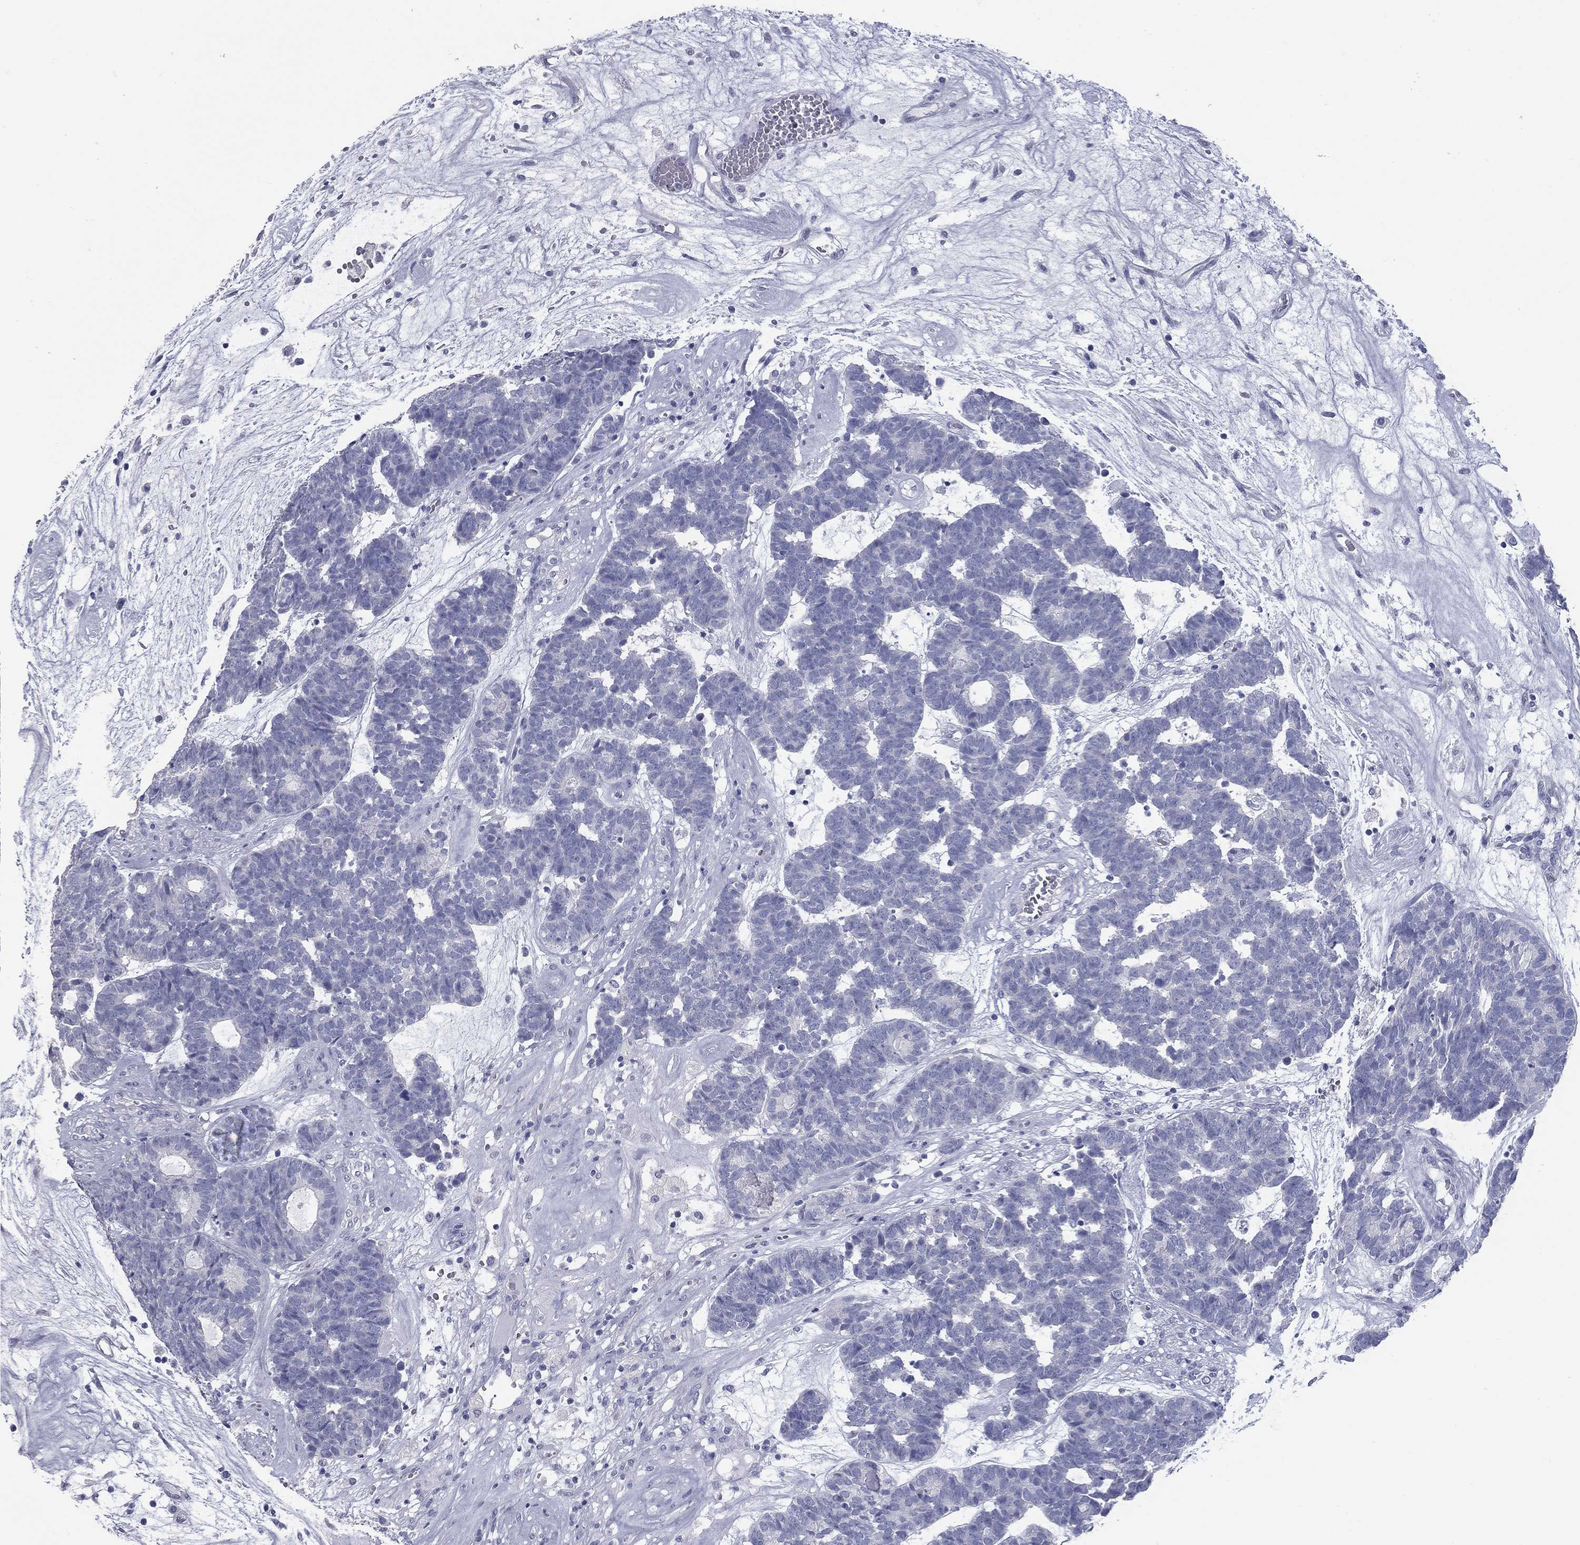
{"staining": {"intensity": "negative", "quantity": "none", "location": "none"}, "tissue": "head and neck cancer", "cell_type": "Tumor cells", "image_type": "cancer", "snomed": [{"axis": "morphology", "description": "Adenocarcinoma, NOS"}, {"axis": "topography", "description": "Head-Neck"}], "caption": "An immunohistochemistry micrograph of head and neck adenocarcinoma is shown. There is no staining in tumor cells of head and neck adenocarcinoma.", "gene": "TAC1", "patient": {"sex": "female", "age": 81}}